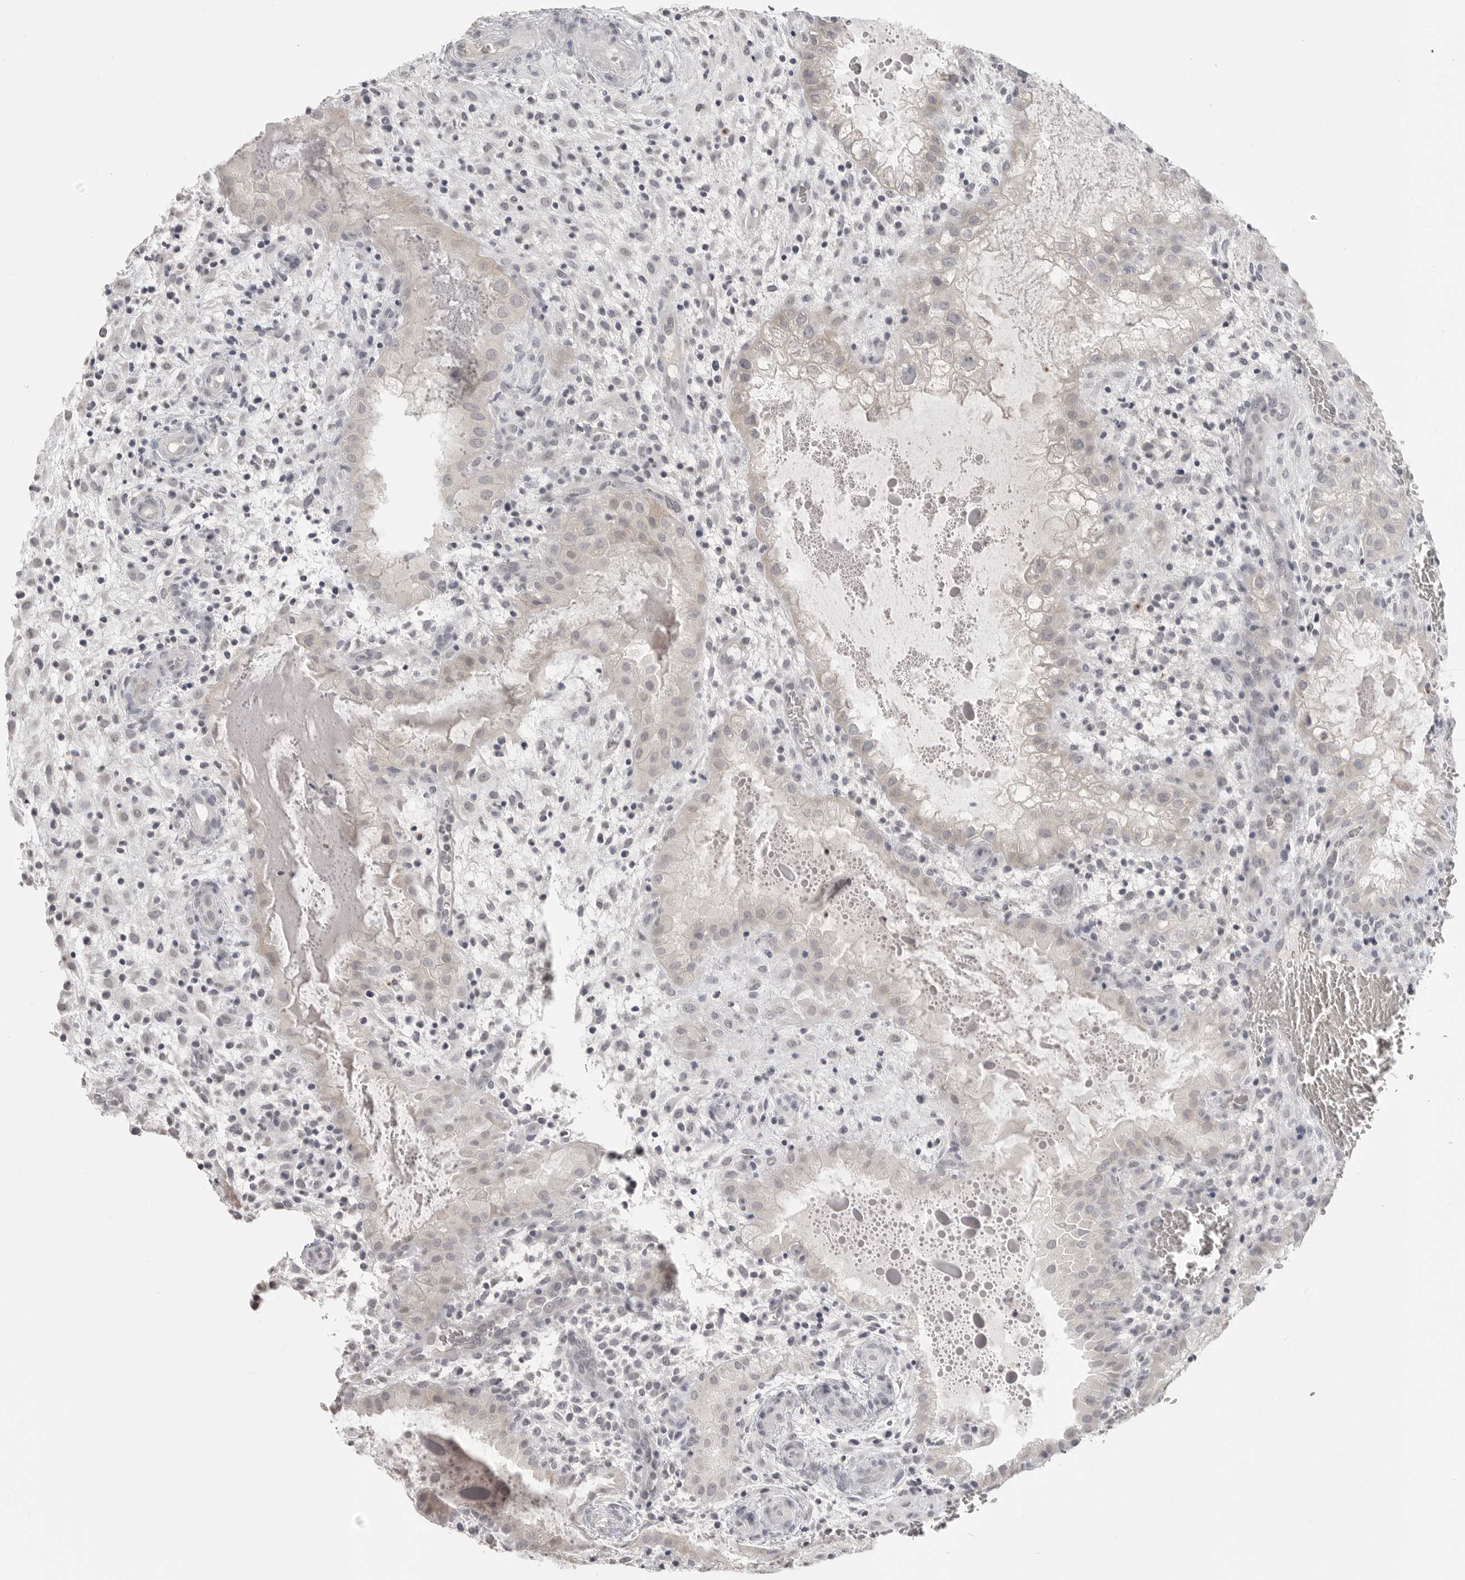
{"staining": {"intensity": "weak", "quantity": "25%-75%", "location": "cytoplasmic/membranous"}, "tissue": "placenta", "cell_type": "Decidual cells", "image_type": "normal", "snomed": [{"axis": "morphology", "description": "Normal tissue, NOS"}, {"axis": "topography", "description": "Placenta"}], "caption": "A low amount of weak cytoplasmic/membranous expression is appreciated in approximately 25%-75% of decidual cells in normal placenta.", "gene": "PRSS1", "patient": {"sex": "female", "age": 35}}